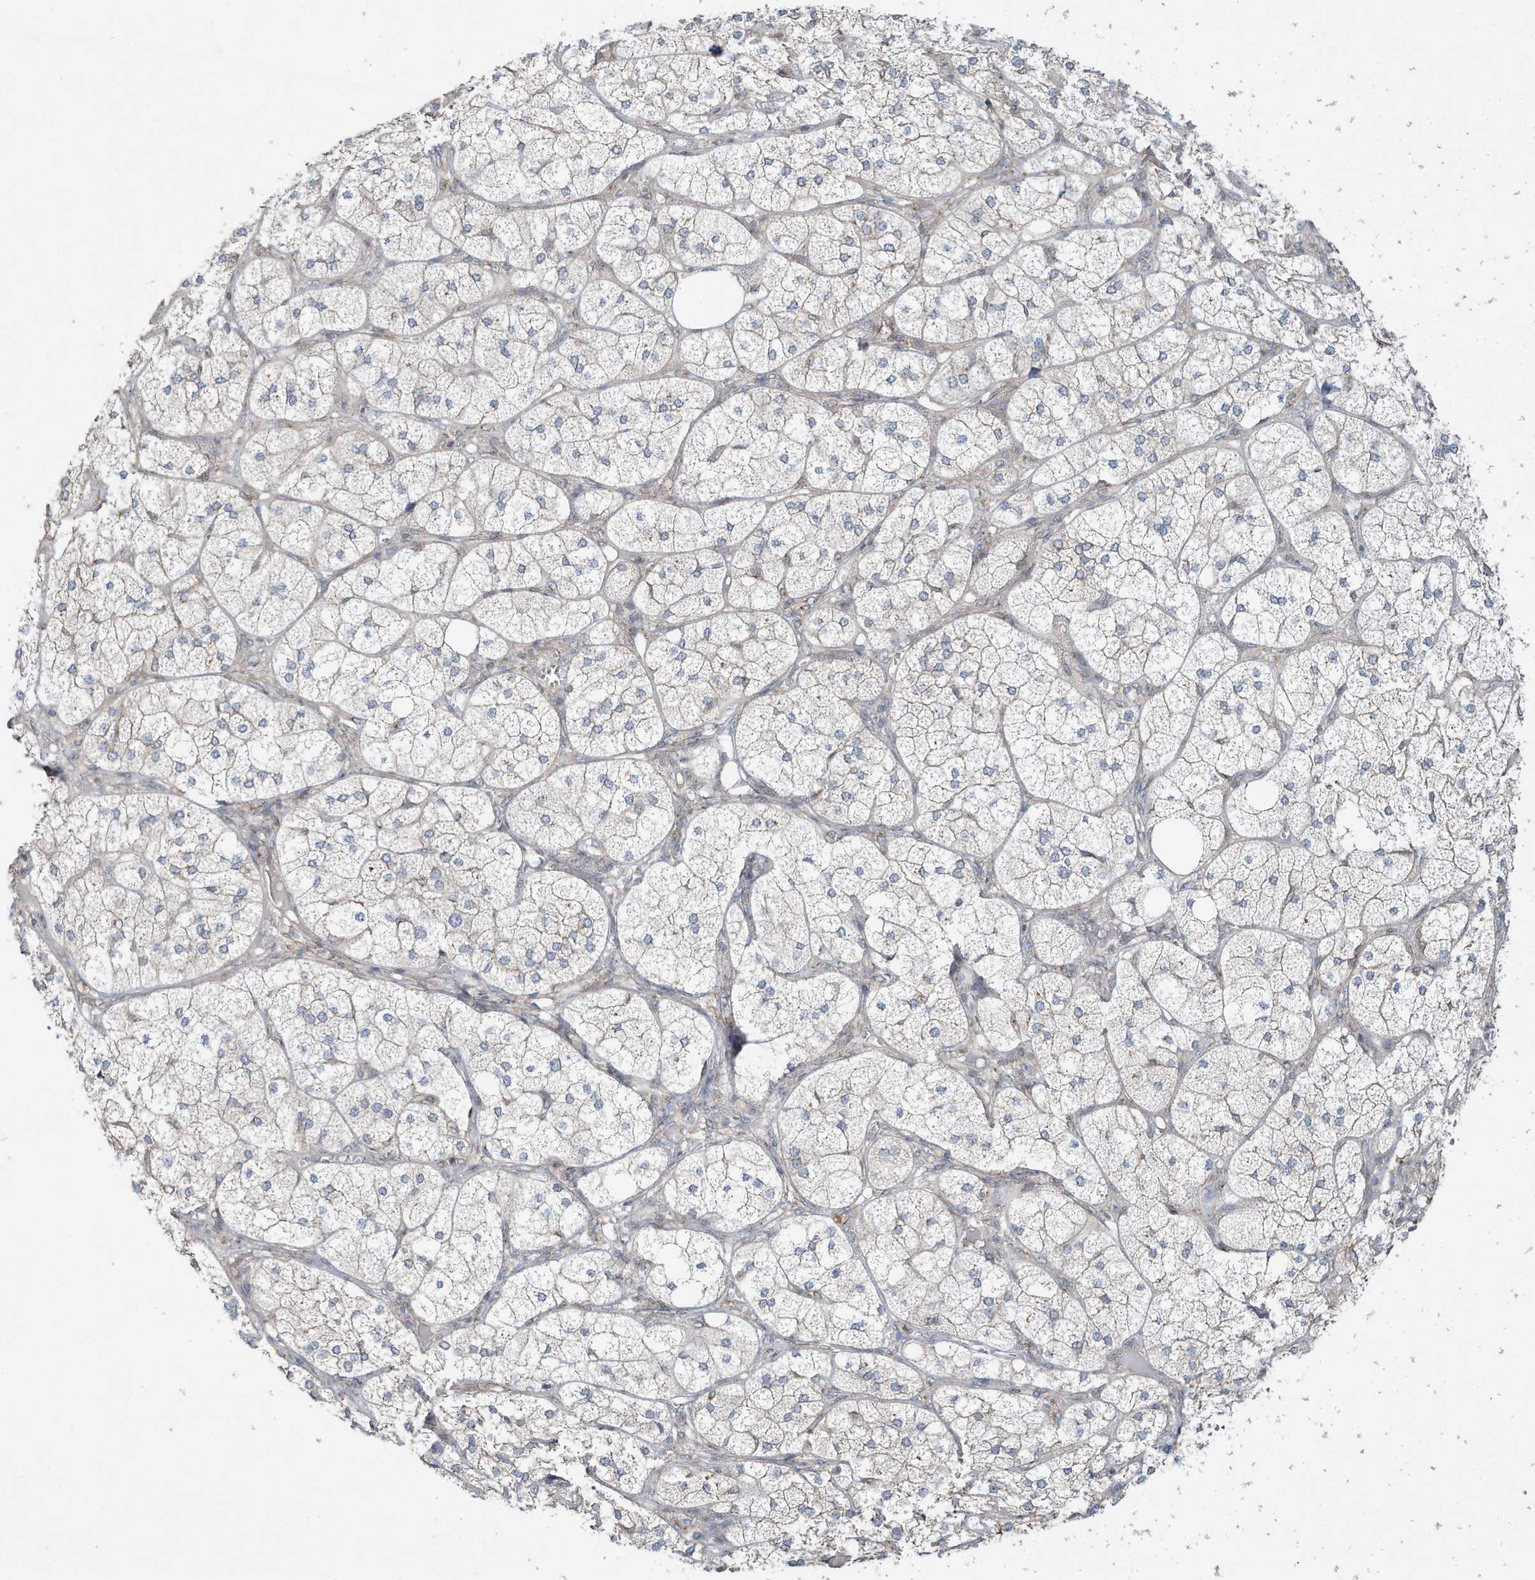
{"staining": {"intensity": "moderate", "quantity": "25%-75%", "location": "cytoplasmic/membranous"}, "tissue": "adrenal gland", "cell_type": "Glandular cells", "image_type": "normal", "snomed": [{"axis": "morphology", "description": "Normal tissue, NOS"}, {"axis": "topography", "description": "Adrenal gland"}], "caption": "Brown immunohistochemical staining in unremarkable adrenal gland displays moderate cytoplasmic/membranous expression in about 25%-75% of glandular cells.", "gene": "CUX1", "patient": {"sex": "female", "age": 61}}